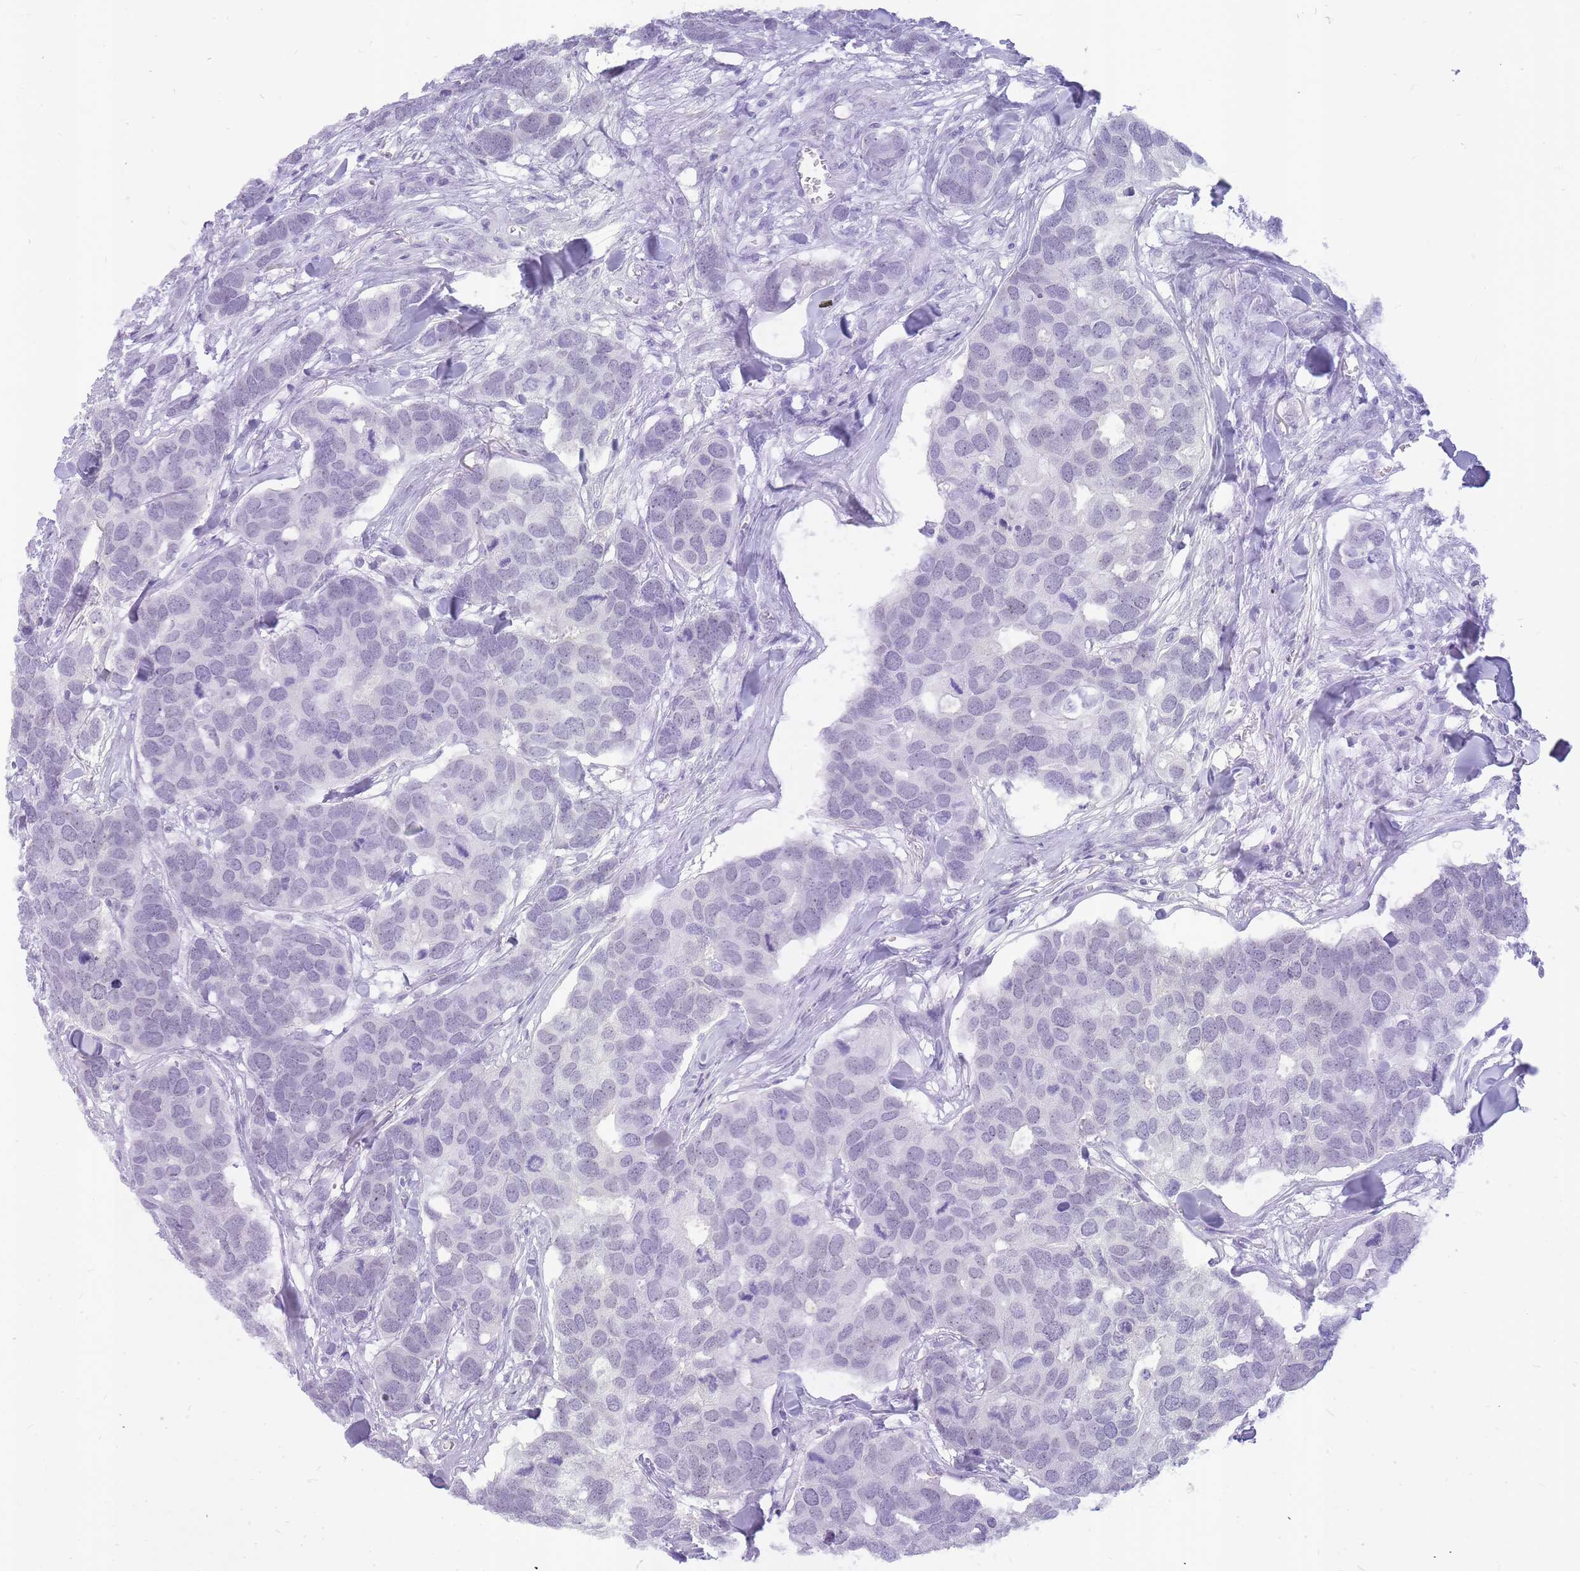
{"staining": {"intensity": "negative", "quantity": "none", "location": "none"}, "tissue": "breast cancer", "cell_type": "Tumor cells", "image_type": "cancer", "snomed": [{"axis": "morphology", "description": "Duct carcinoma"}, {"axis": "topography", "description": "Breast"}], "caption": "This photomicrograph is of intraductal carcinoma (breast) stained with IHC to label a protein in brown with the nuclei are counter-stained blue. There is no positivity in tumor cells. Nuclei are stained in blue.", "gene": "INS", "patient": {"sex": "female", "age": 83}}